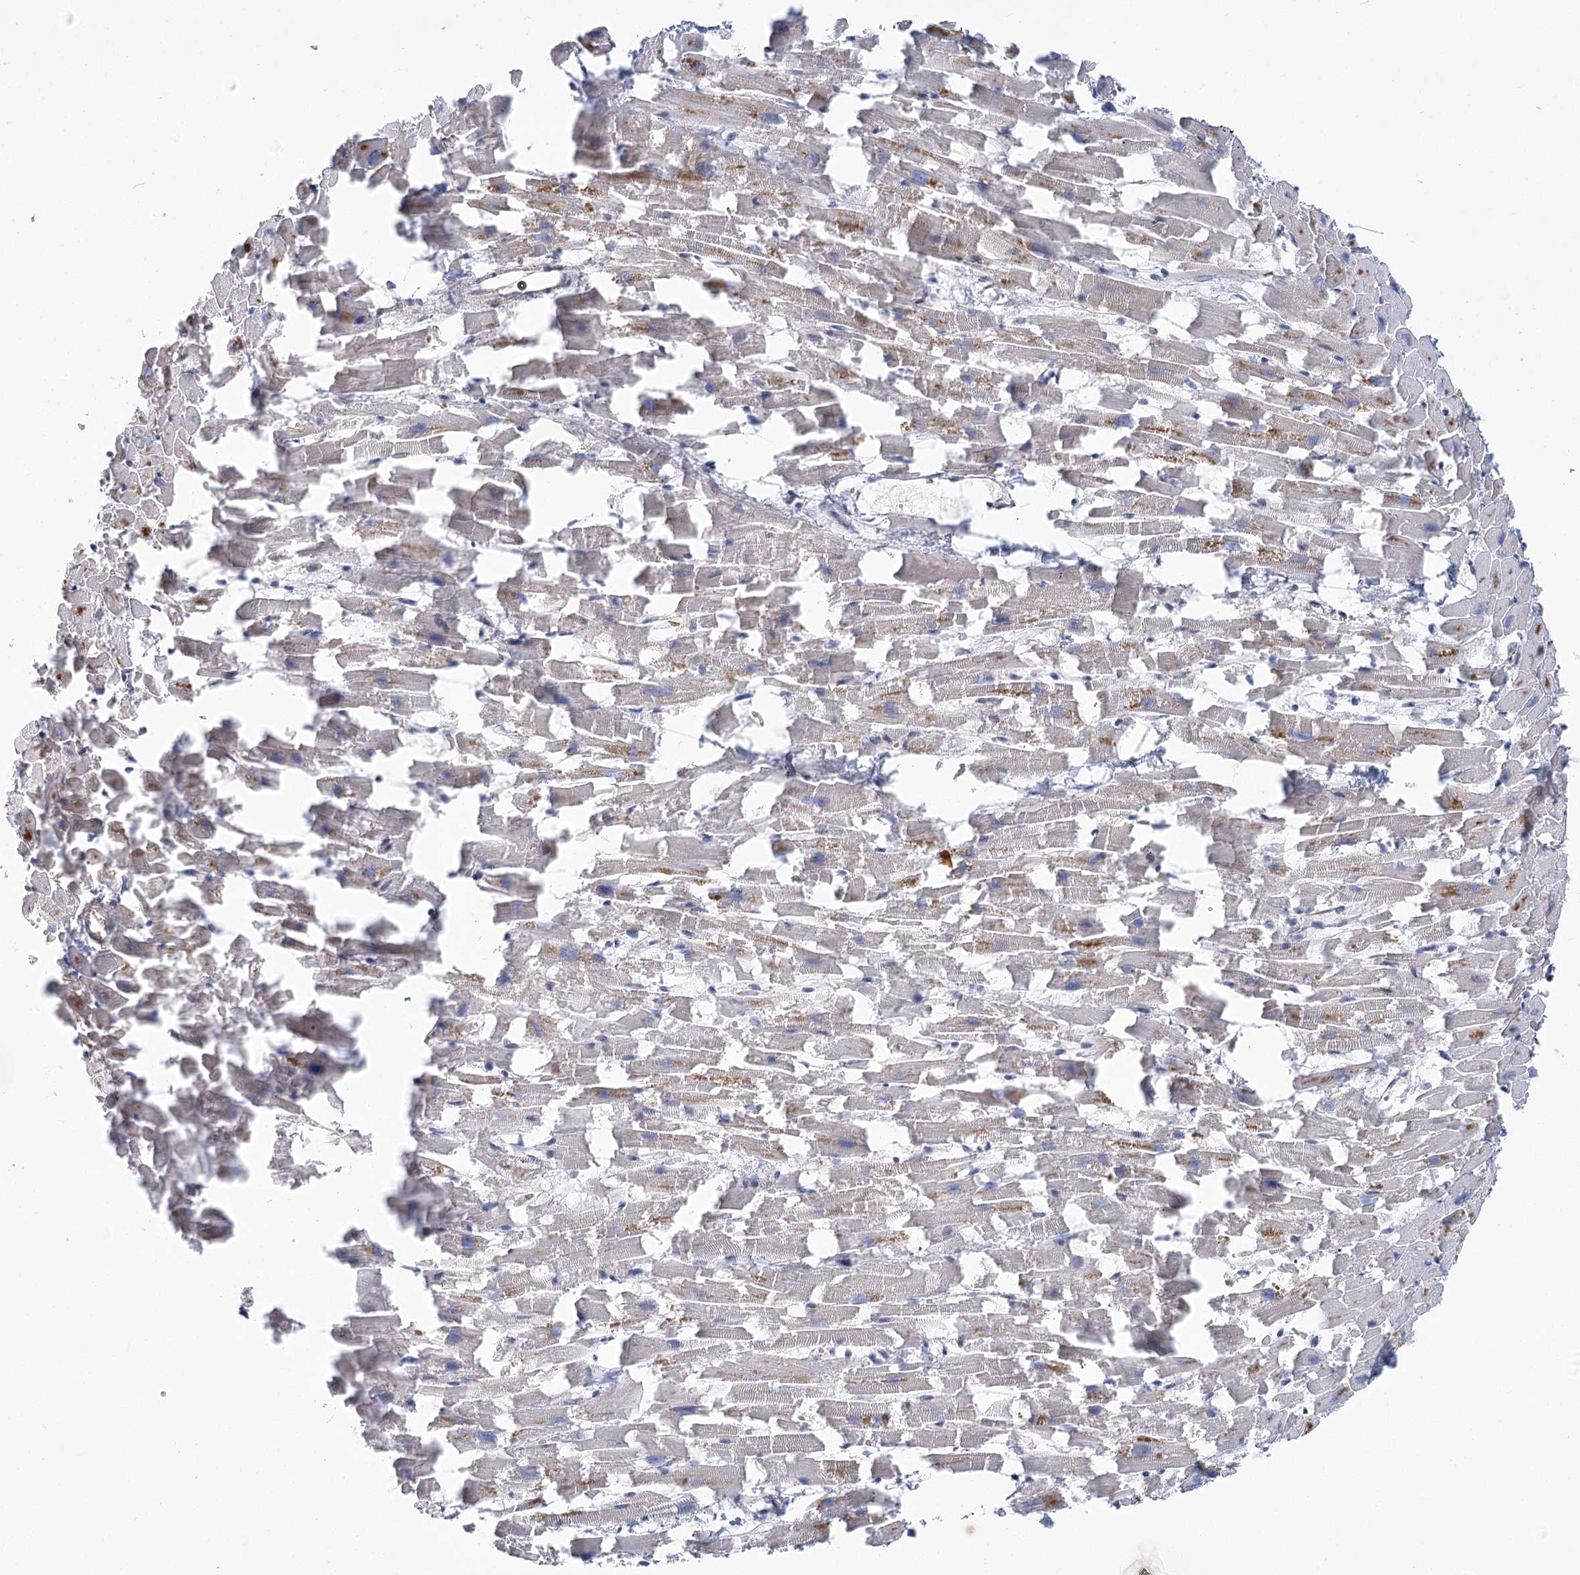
{"staining": {"intensity": "weak", "quantity": "<25%", "location": "cytoplasmic/membranous"}, "tissue": "heart muscle", "cell_type": "Cardiomyocytes", "image_type": "normal", "snomed": [{"axis": "morphology", "description": "Normal tissue, NOS"}, {"axis": "topography", "description": "Heart"}], "caption": "Immunohistochemistry of unremarkable human heart muscle shows no expression in cardiomyocytes. (Stains: DAB (3,3'-diaminobenzidine) immunohistochemistry (IHC) with hematoxylin counter stain, Microscopy: brightfield microscopy at high magnification).", "gene": "THAP6", "patient": {"sex": "female", "age": 64}}